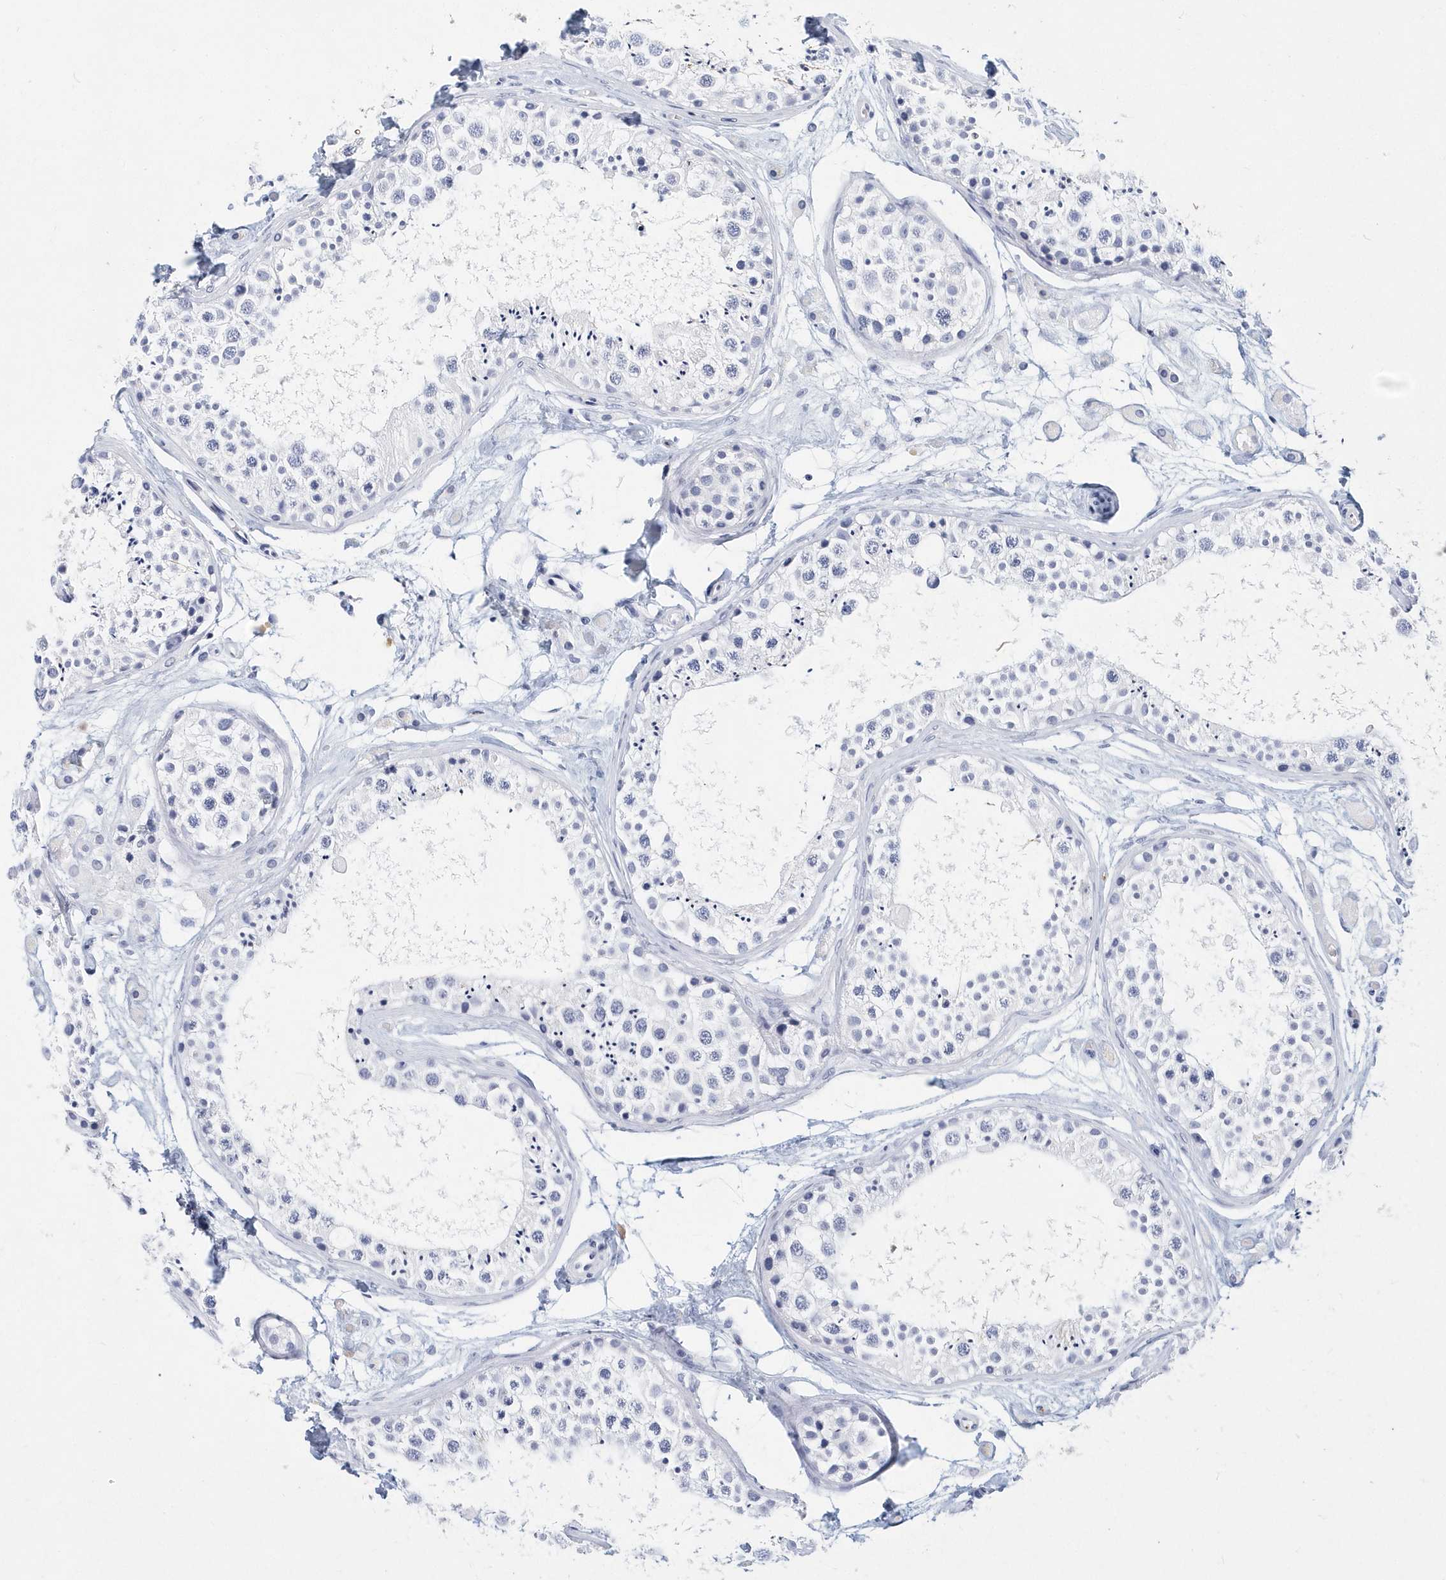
{"staining": {"intensity": "negative", "quantity": "none", "location": "none"}, "tissue": "testis", "cell_type": "Cells in seminiferous ducts", "image_type": "normal", "snomed": [{"axis": "morphology", "description": "Normal tissue, NOS"}, {"axis": "topography", "description": "Testis"}], "caption": "An image of testis stained for a protein reveals no brown staining in cells in seminiferous ducts.", "gene": "ITGA2B", "patient": {"sex": "male", "age": 25}}